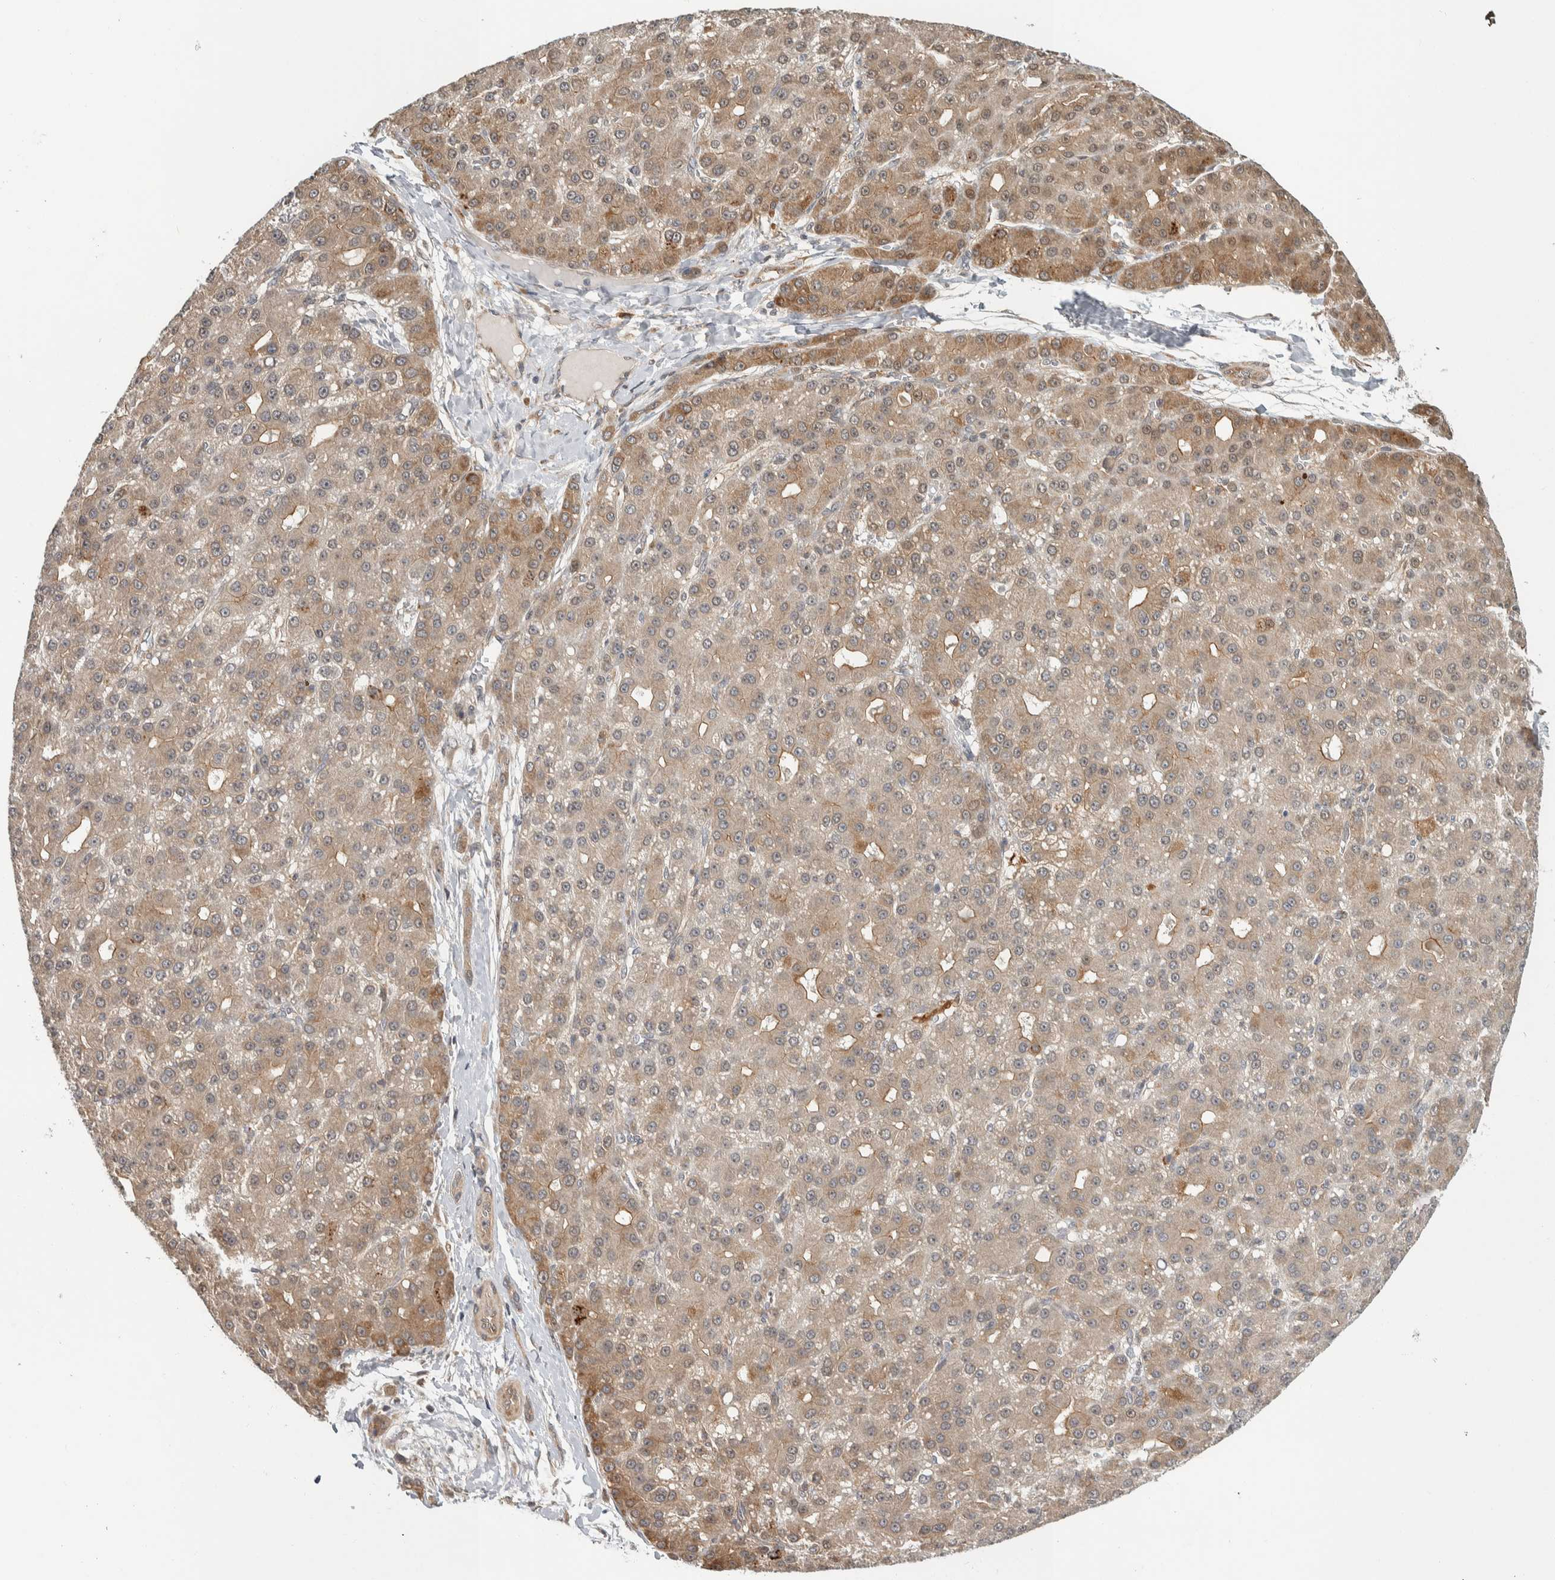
{"staining": {"intensity": "moderate", "quantity": ">75%", "location": "cytoplasmic/membranous"}, "tissue": "liver cancer", "cell_type": "Tumor cells", "image_type": "cancer", "snomed": [{"axis": "morphology", "description": "Carcinoma, Hepatocellular, NOS"}, {"axis": "topography", "description": "Liver"}], "caption": "Liver cancer tissue shows moderate cytoplasmic/membranous expression in about >75% of tumor cells (brown staining indicates protein expression, while blue staining denotes nuclei).", "gene": "TBC1D31", "patient": {"sex": "male", "age": 67}}